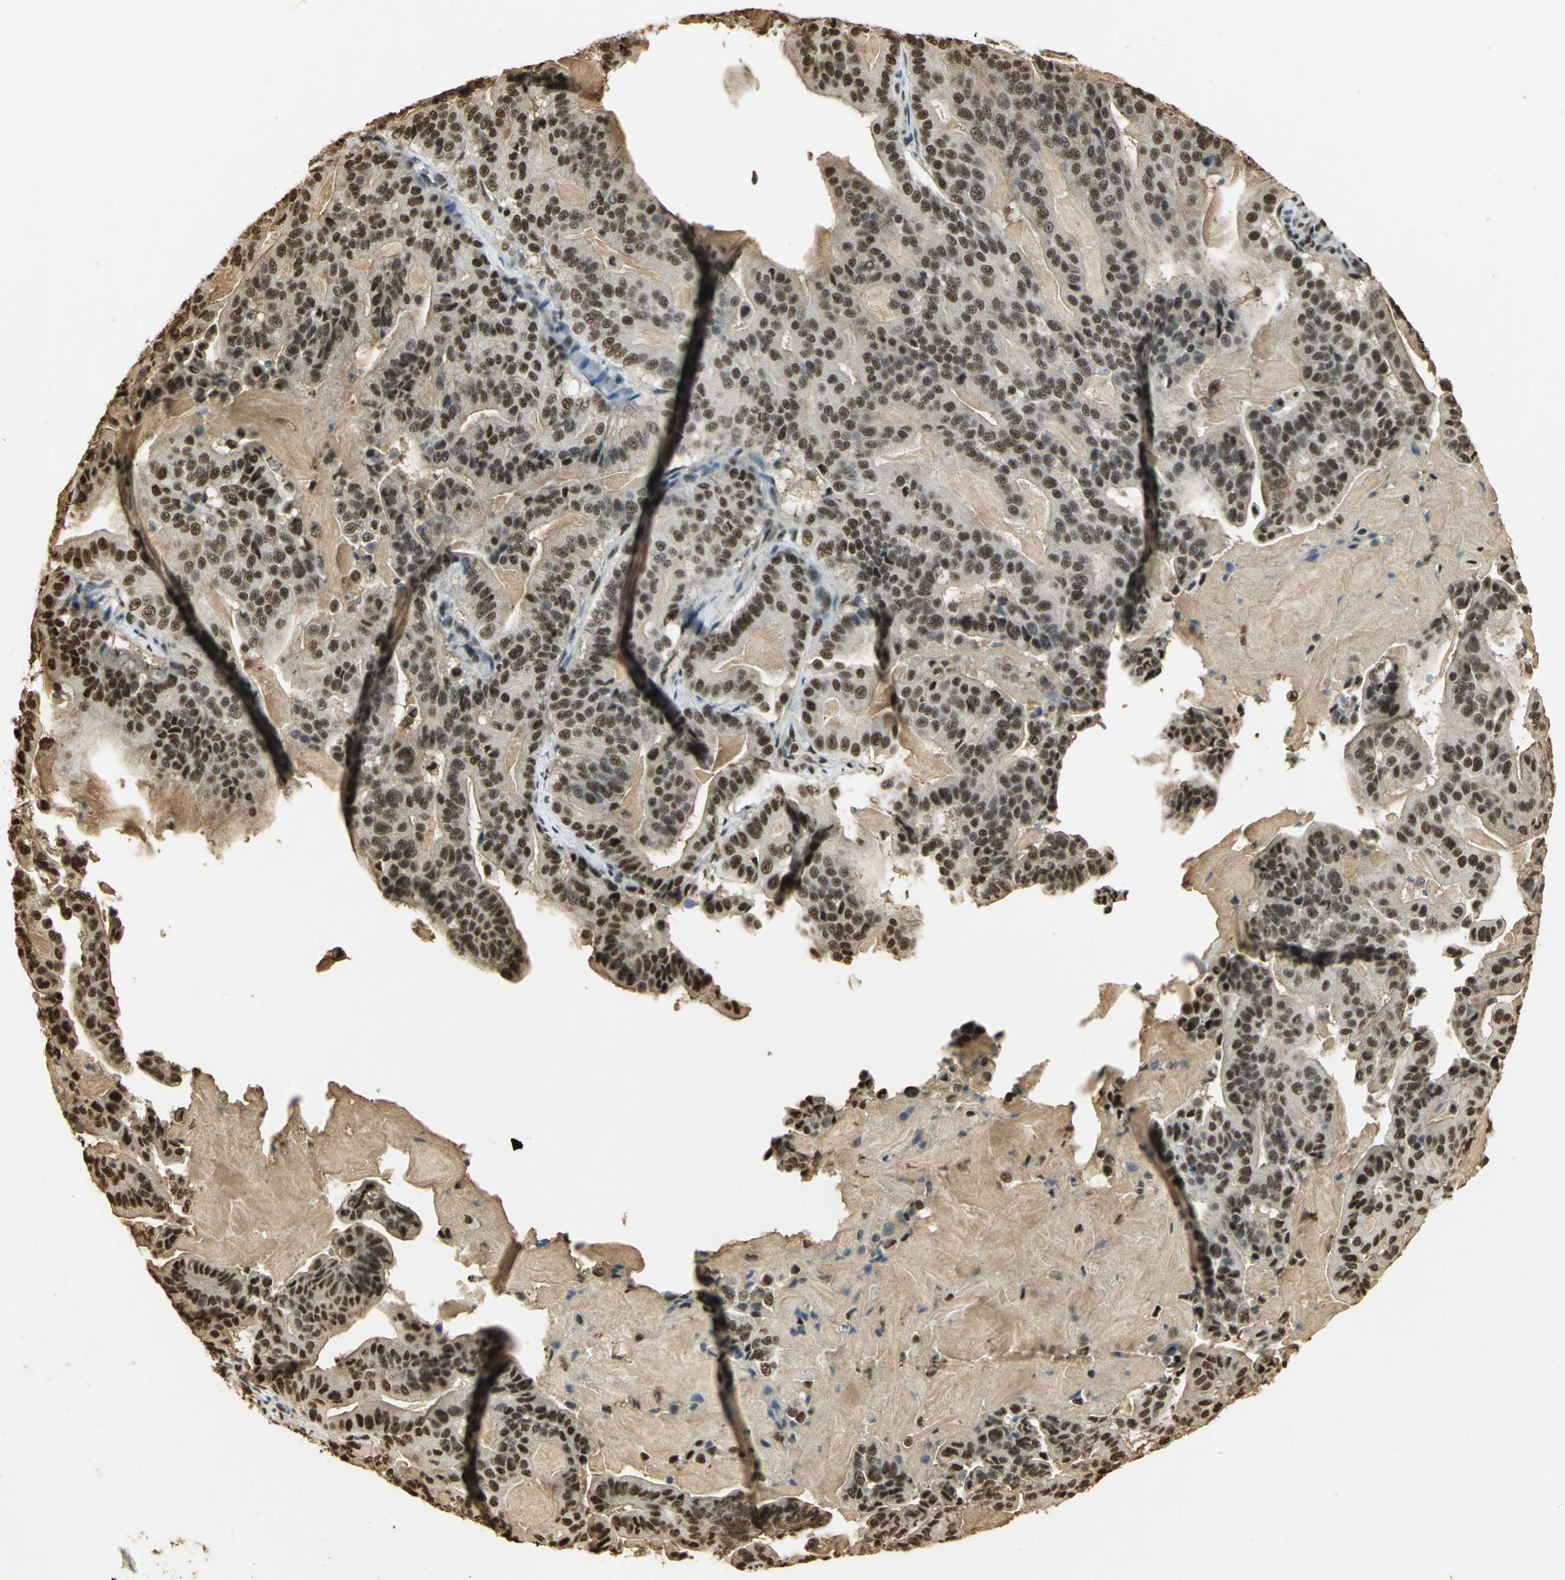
{"staining": {"intensity": "strong", "quantity": ">75%", "location": "nuclear"}, "tissue": "pancreatic cancer", "cell_type": "Tumor cells", "image_type": "cancer", "snomed": [{"axis": "morphology", "description": "Adenocarcinoma, NOS"}, {"axis": "topography", "description": "Pancreas"}], "caption": "IHC image of human pancreatic cancer (adenocarcinoma) stained for a protein (brown), which displays high levels of strong nuclear expression in about >75% of tumor cells.", "gene": "SET", "patient": {"sex": "male", "age": 63}}